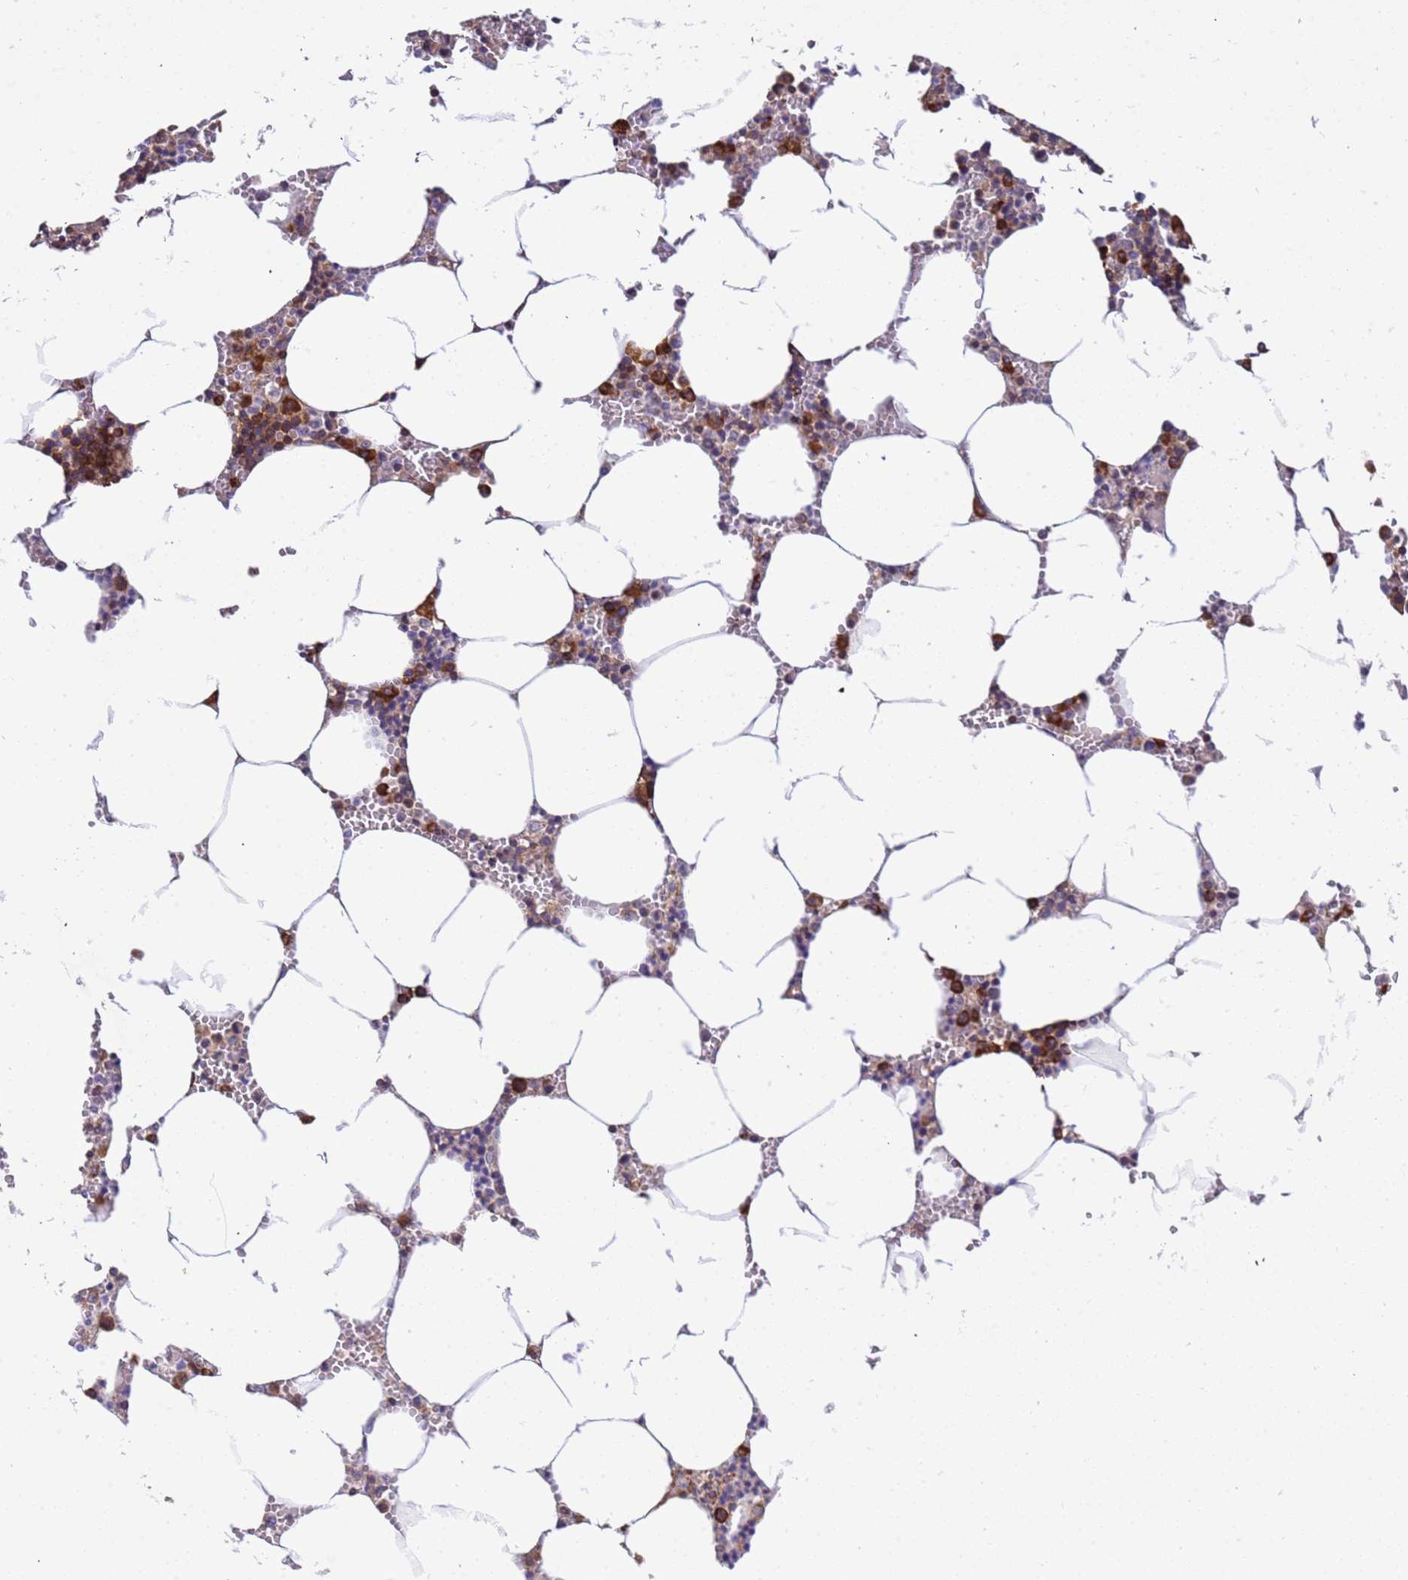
{"staining": {"intensity": "strong", "quantity": "25%-75%", "location": "cytoplasmic/membranous"}, "tissue": "bone marrow", "cell_type": "Hematopoietic cells", "image_type": "normal", "snomed": [{"axis": "morphology", "description": "Normal tissue, NOS"}, {"axis": "topography", "description": "Bone marrow"}], "caption": "IHC histopathology image of normal bone marrow: bone marrow stained using IHC exhibits high levels of strong protein expression localized specifically in the cytoplasmic/membranous of hematopoietic cells, appearing as a cytoplasmic/membranous brown color.", "gene": "RPL36", "patient": {"sex": "male", "age": 70}}